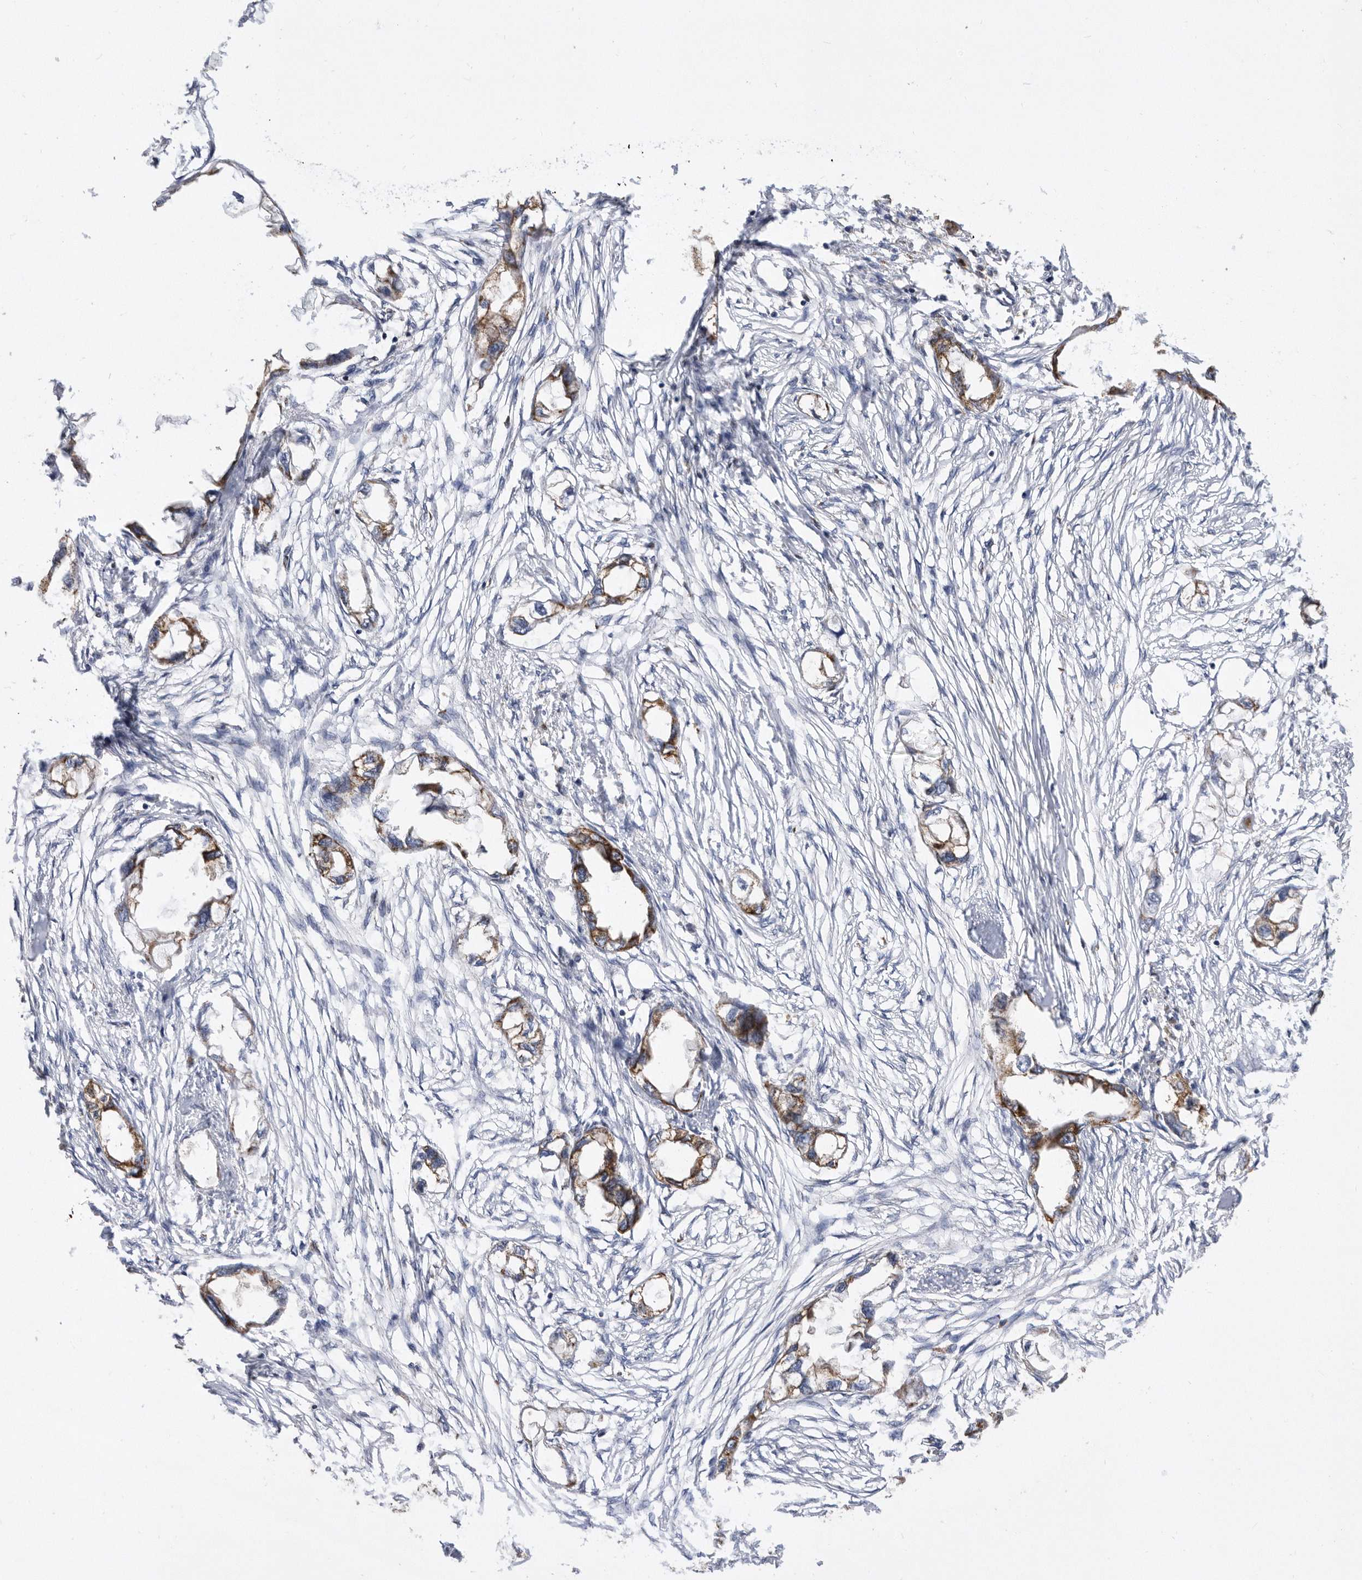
{"staining": {"intensity": "moderate", "quantity": ">75%", "location": "cytoplasmic/membranous"}, "tissue": "endometrial cancer", "cell_type": "Tumor cells", "image_type": "cancer", "snomed": [{"axis": "morphology", "description": "Adenocarcinoma, NOS"}, {"axis": "morphology", "description": "Adenocarcinoma, metastatic, NOS"}, {"axis": "topography", "description": "Adipose tissue"}, {"axis": "topography", "description": "Endometrium"}], "caption": "IHC micrograph of neoplastic tissue: adenocarcinoma (endometrial) stained using IHC exhibits medium levels of moderate protein expression localized specifically in the cytoplasmic/membranous of tumor cells, appearing as a cytoplasmic/membranous brown color.", "gene": "CRISPLD2", "patient": {"sex": "female", "age": 67}}